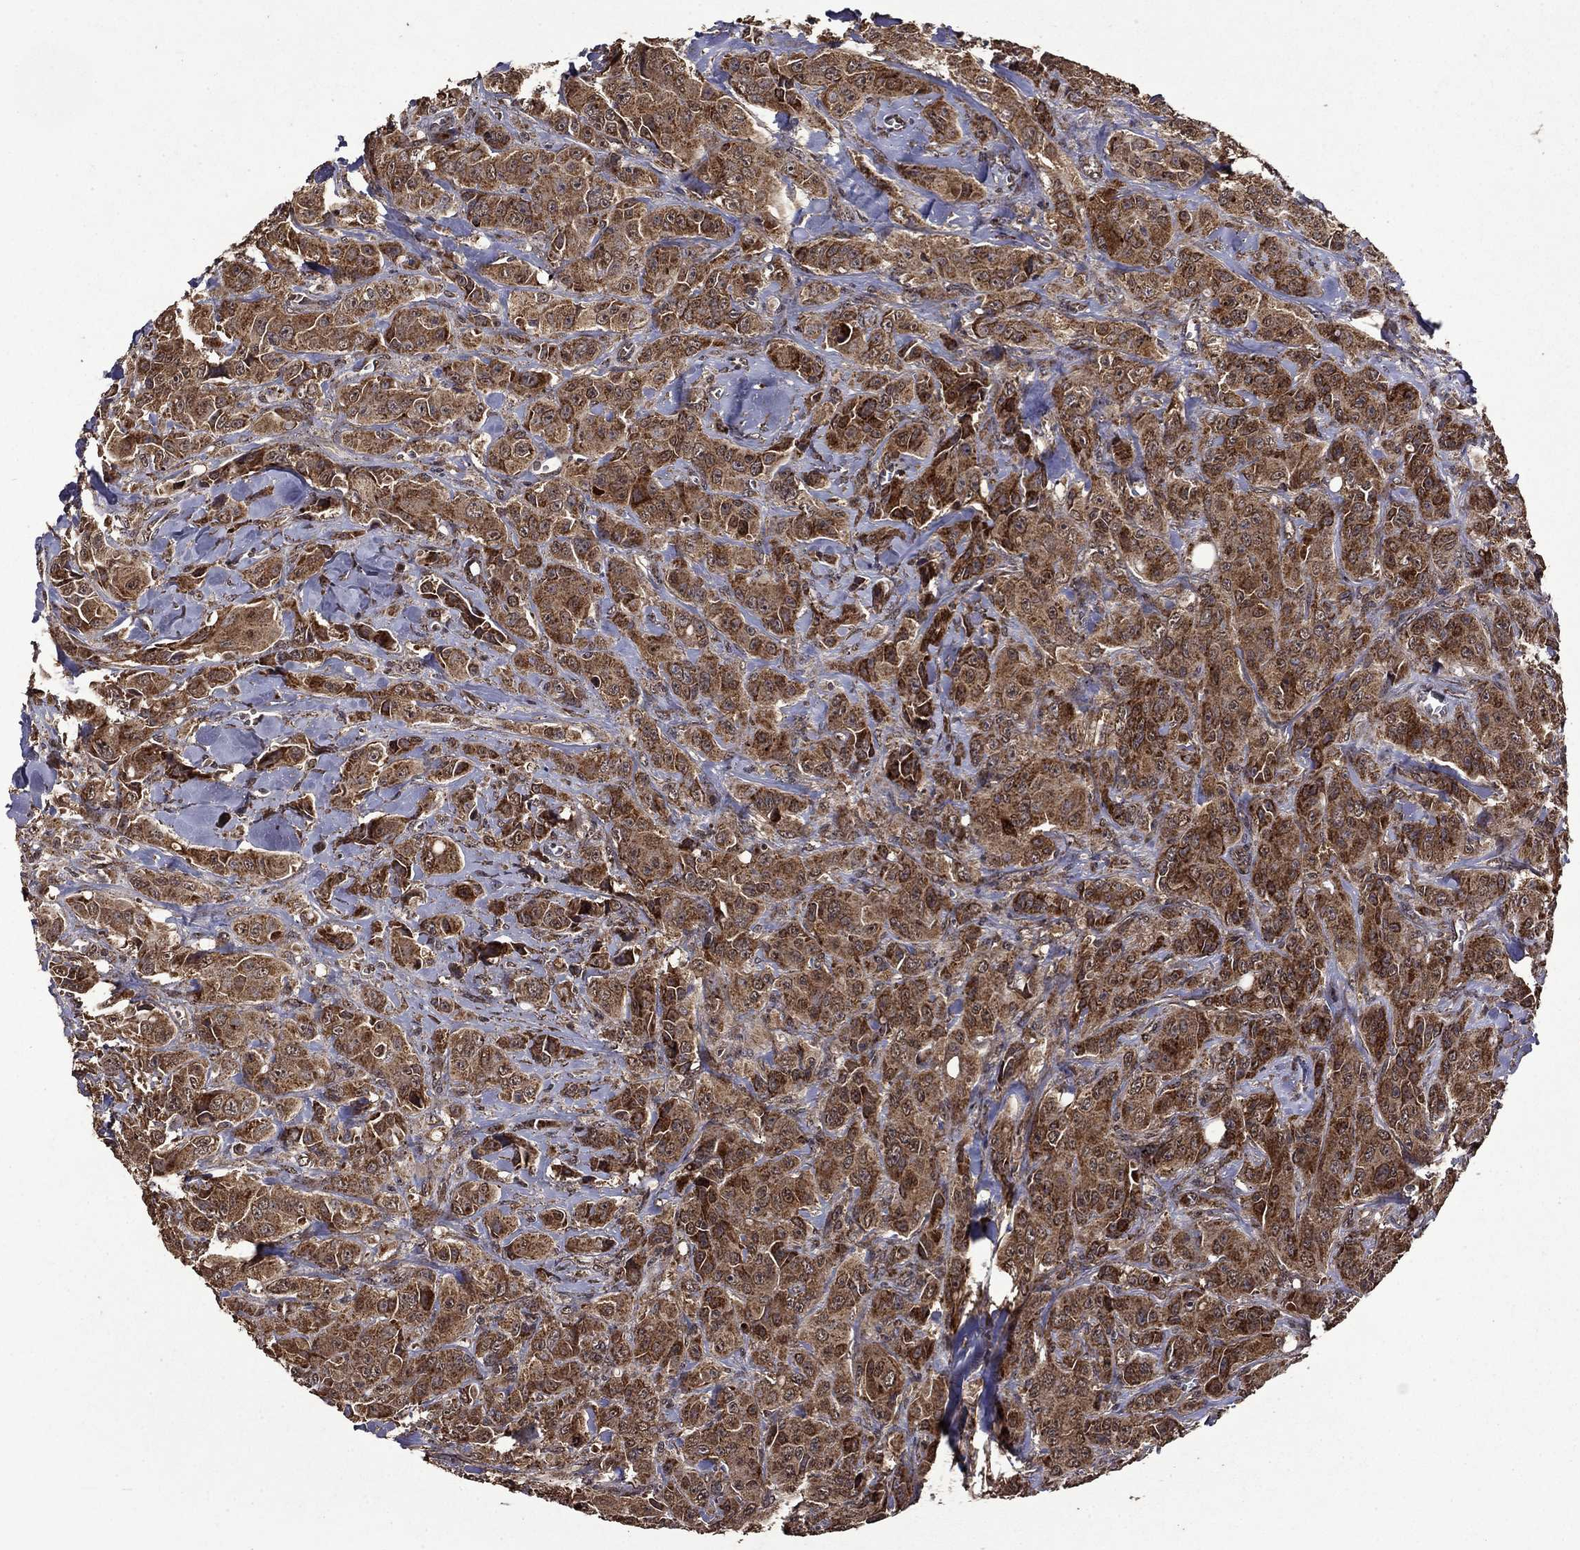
{"staining": {"intensity": "strong", "quantity": ">75%", "location": "cytoplasmic/membranous"}, "tissue": "breast cancer", "cell_type": "Tumor cells", "image_type": "cancer", "snomed": [{"axis": "morphology", "description": "Duct carcinoma"}, {"axis": "topography", "description": "Breast"}], "caption": "This is a micrograph of IHC staining of breast cancer (intraductal carcinoma), which shows strong positivity in the cytoplasmic/membranous of tumor cells.", "gene": "ITM2B", "patient": {"sex": "female", "age": 43}}